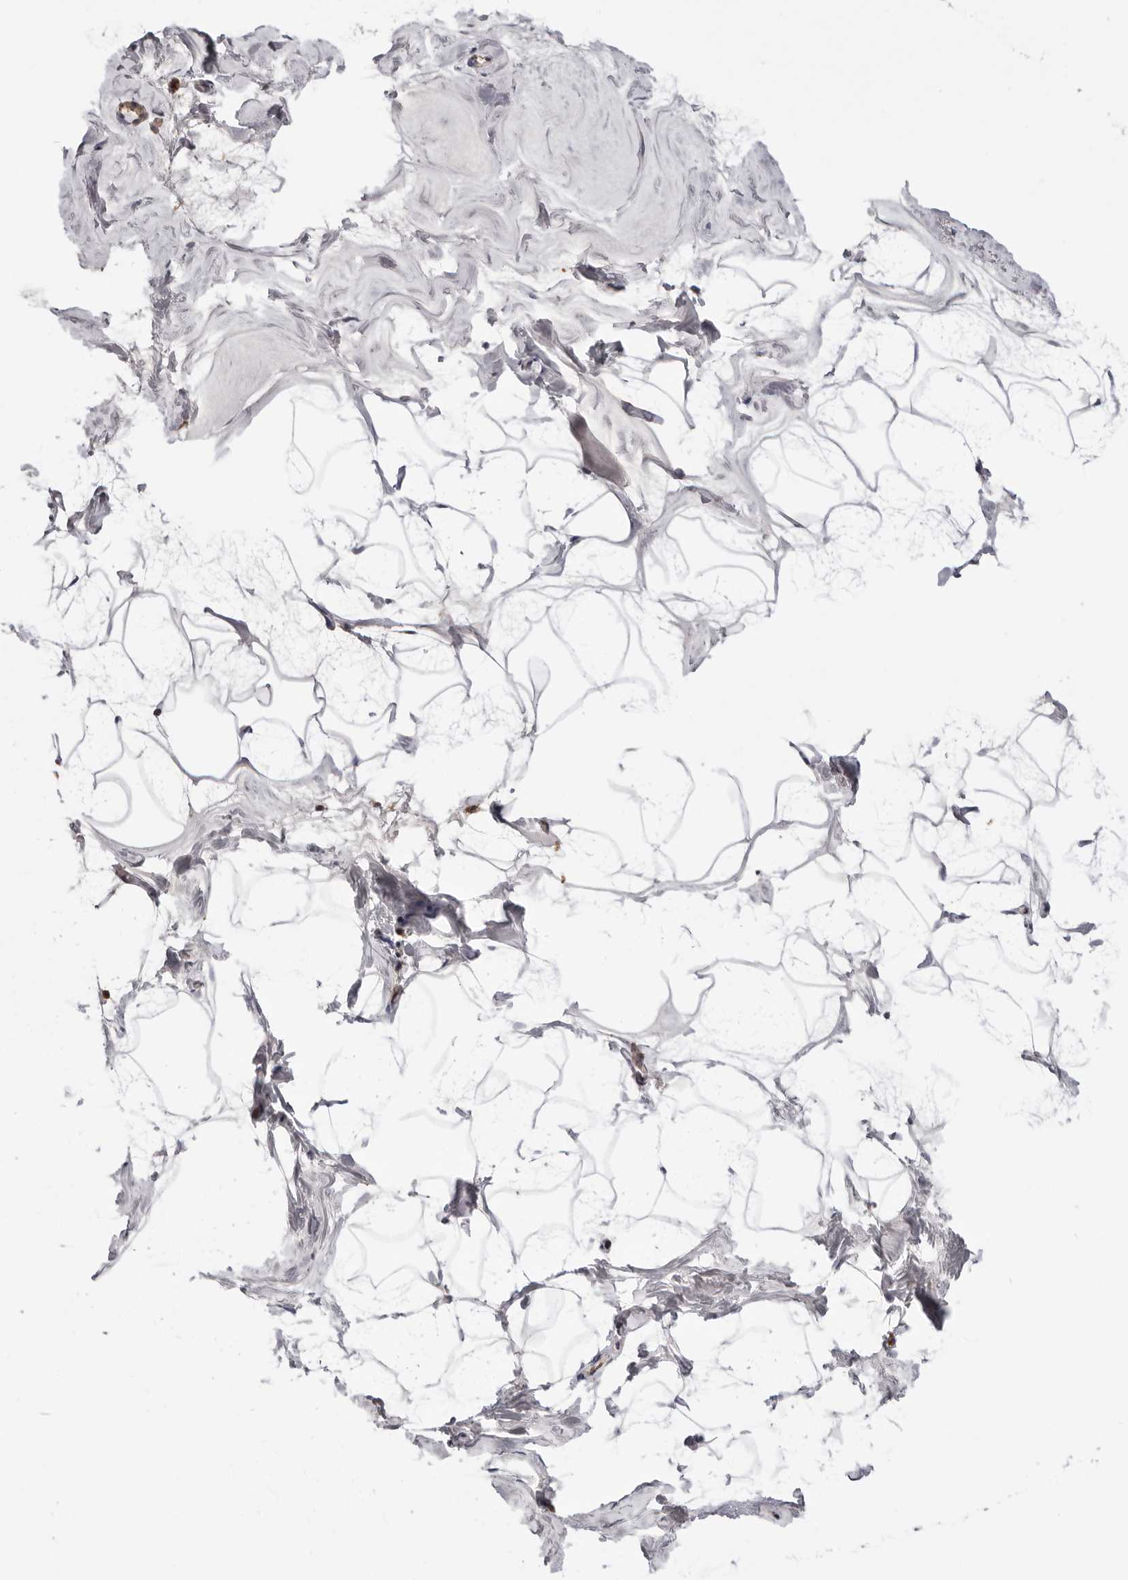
{"staining": {"intensity": "negative", "quantity": "none", "location": "none"}, "tissue": "breast", "cell_type": "Adipocytes", "image_type": "normal", "snomed": [{"axis": "morphology", "description": "Normal tissue, NOS"}, {"axis": "morphology", "description": "Lobular carcinoma"}, {"axis": "topography", "description": "Breast"}], "caption": "There is no significant staining in adipocytes of breast.", "gene": "RNF213", "patient": {"sex": "female", "age": 62}}